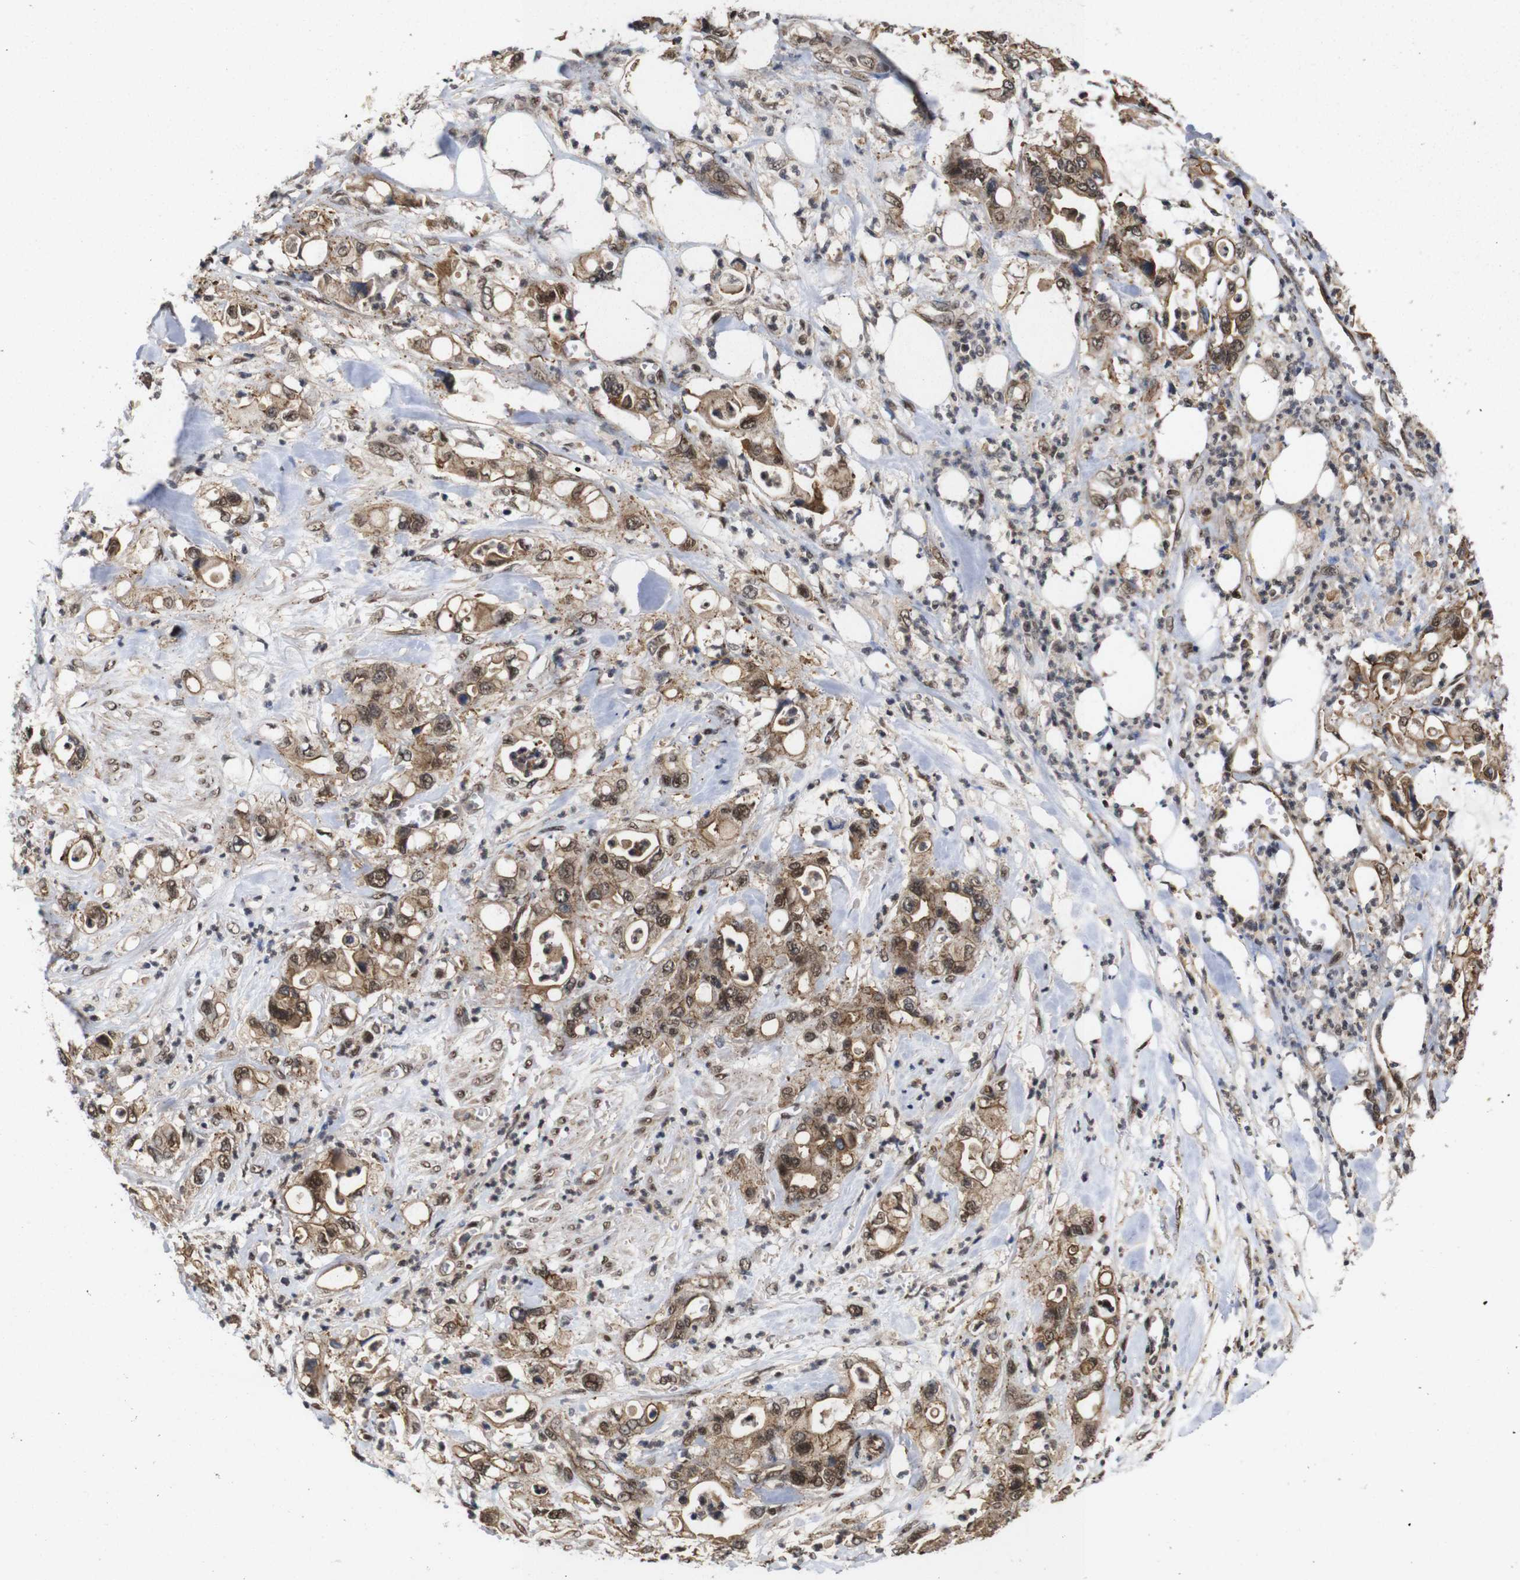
{"staining": {"intensity": "moderate", "quantity": ">75%", "location": "cytoplasmic/membranous,nuclear"}, "tissue": "pancreatic cancer", "cell_type": "Tumor cells", "image_type": "cancer", "snomed": [{"axis": "morphology", "description": "Adenocarcinoma, NOS"}, {"axis": "topography", "description": "Pancreas"}], "caption": "Human pancreatic cancer stained with a protein marker shows moderate staining in tumor cells.", "gene": "NANOS1", "patient": {"sex": "male", "age": 70}}